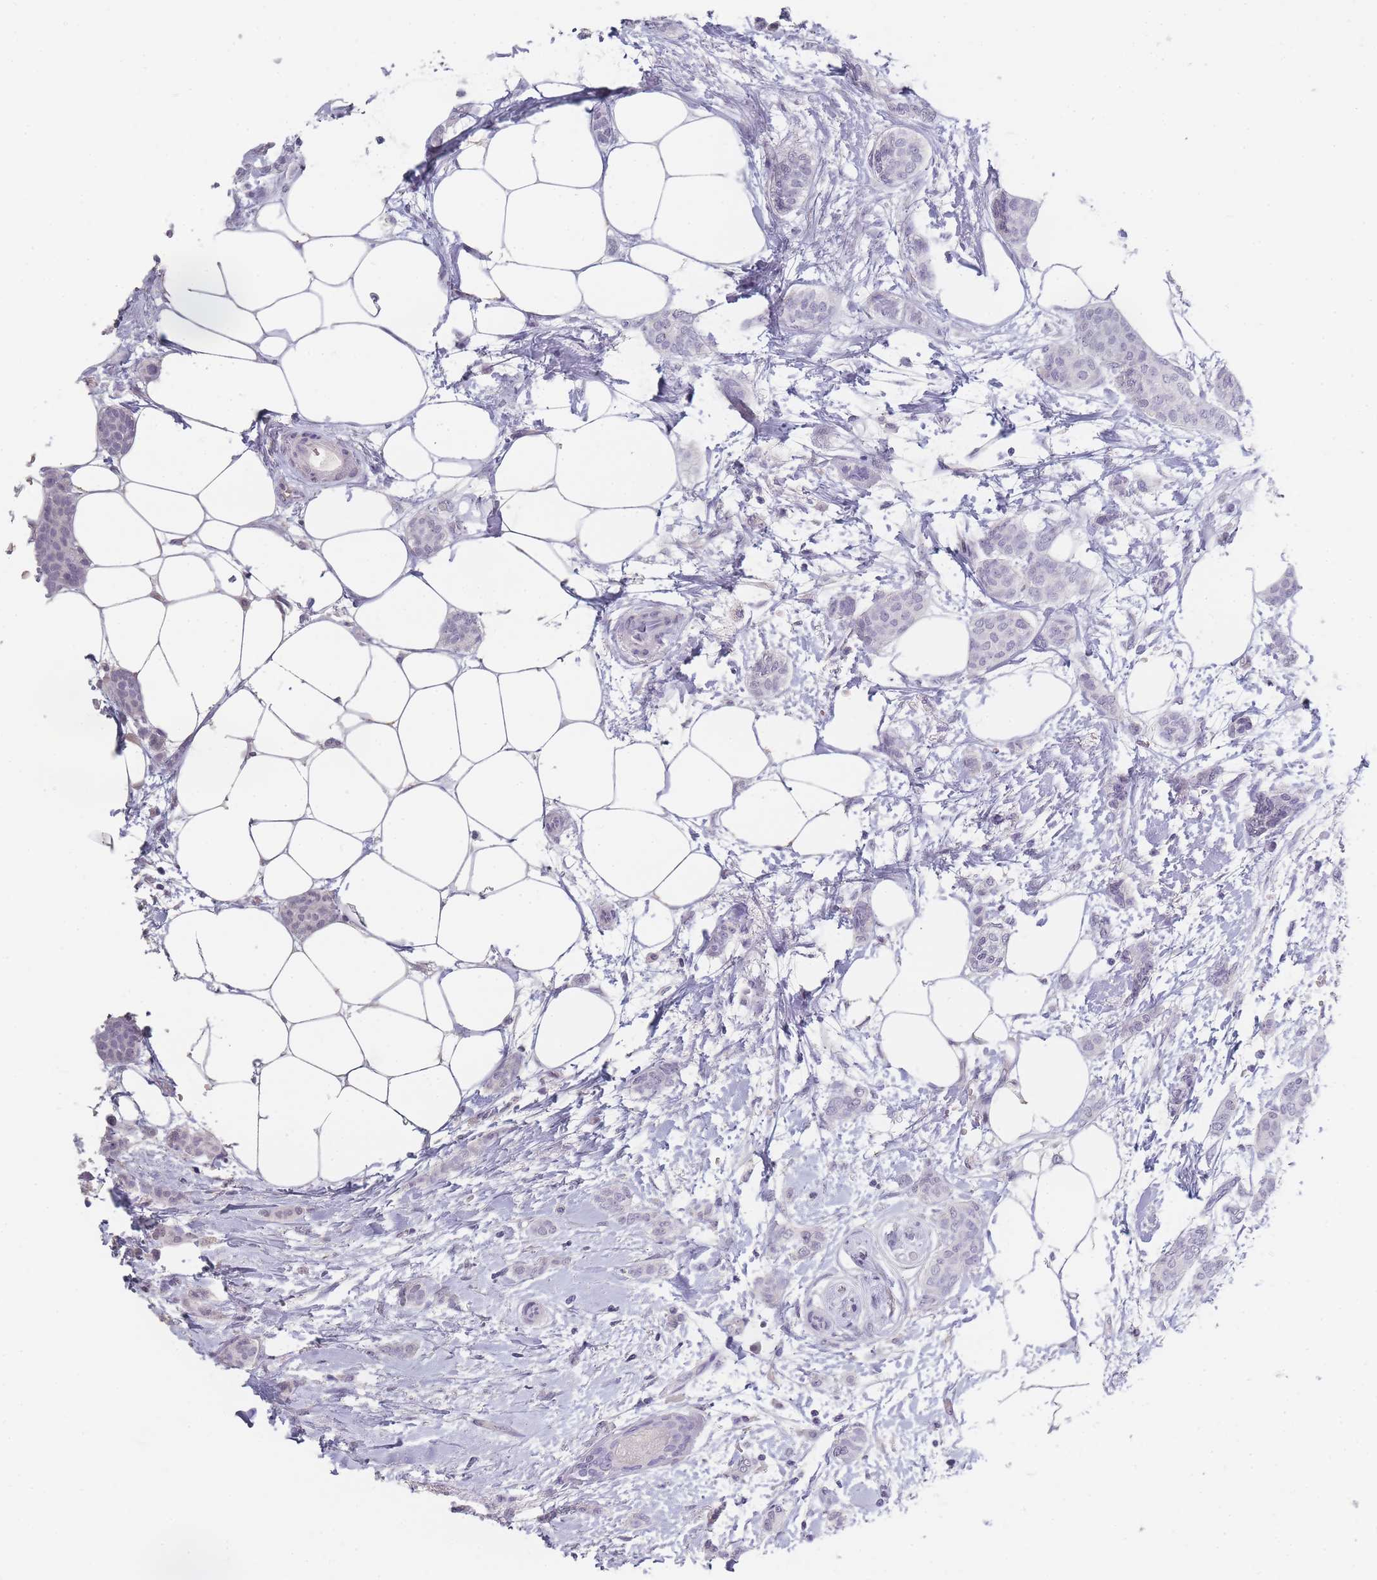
{"staining": {"intensity": "negative", "quantity": "none", "location": "none"}, "tissue": "breast cancer", "cell_type": "Tumor cells", "image_type": "cancer", "snomed": [{"axis": "morphology", "description": "Duct carcinoma"}, {"axis": "topography", "description": "Breast"}], "caption": "Protein analysis of breast cancer (infiltrating ductal carcinoma) displays no significant positivity in tumor cells.", "gene": "INS", "patient": {"sex": "female", "age": 72}}